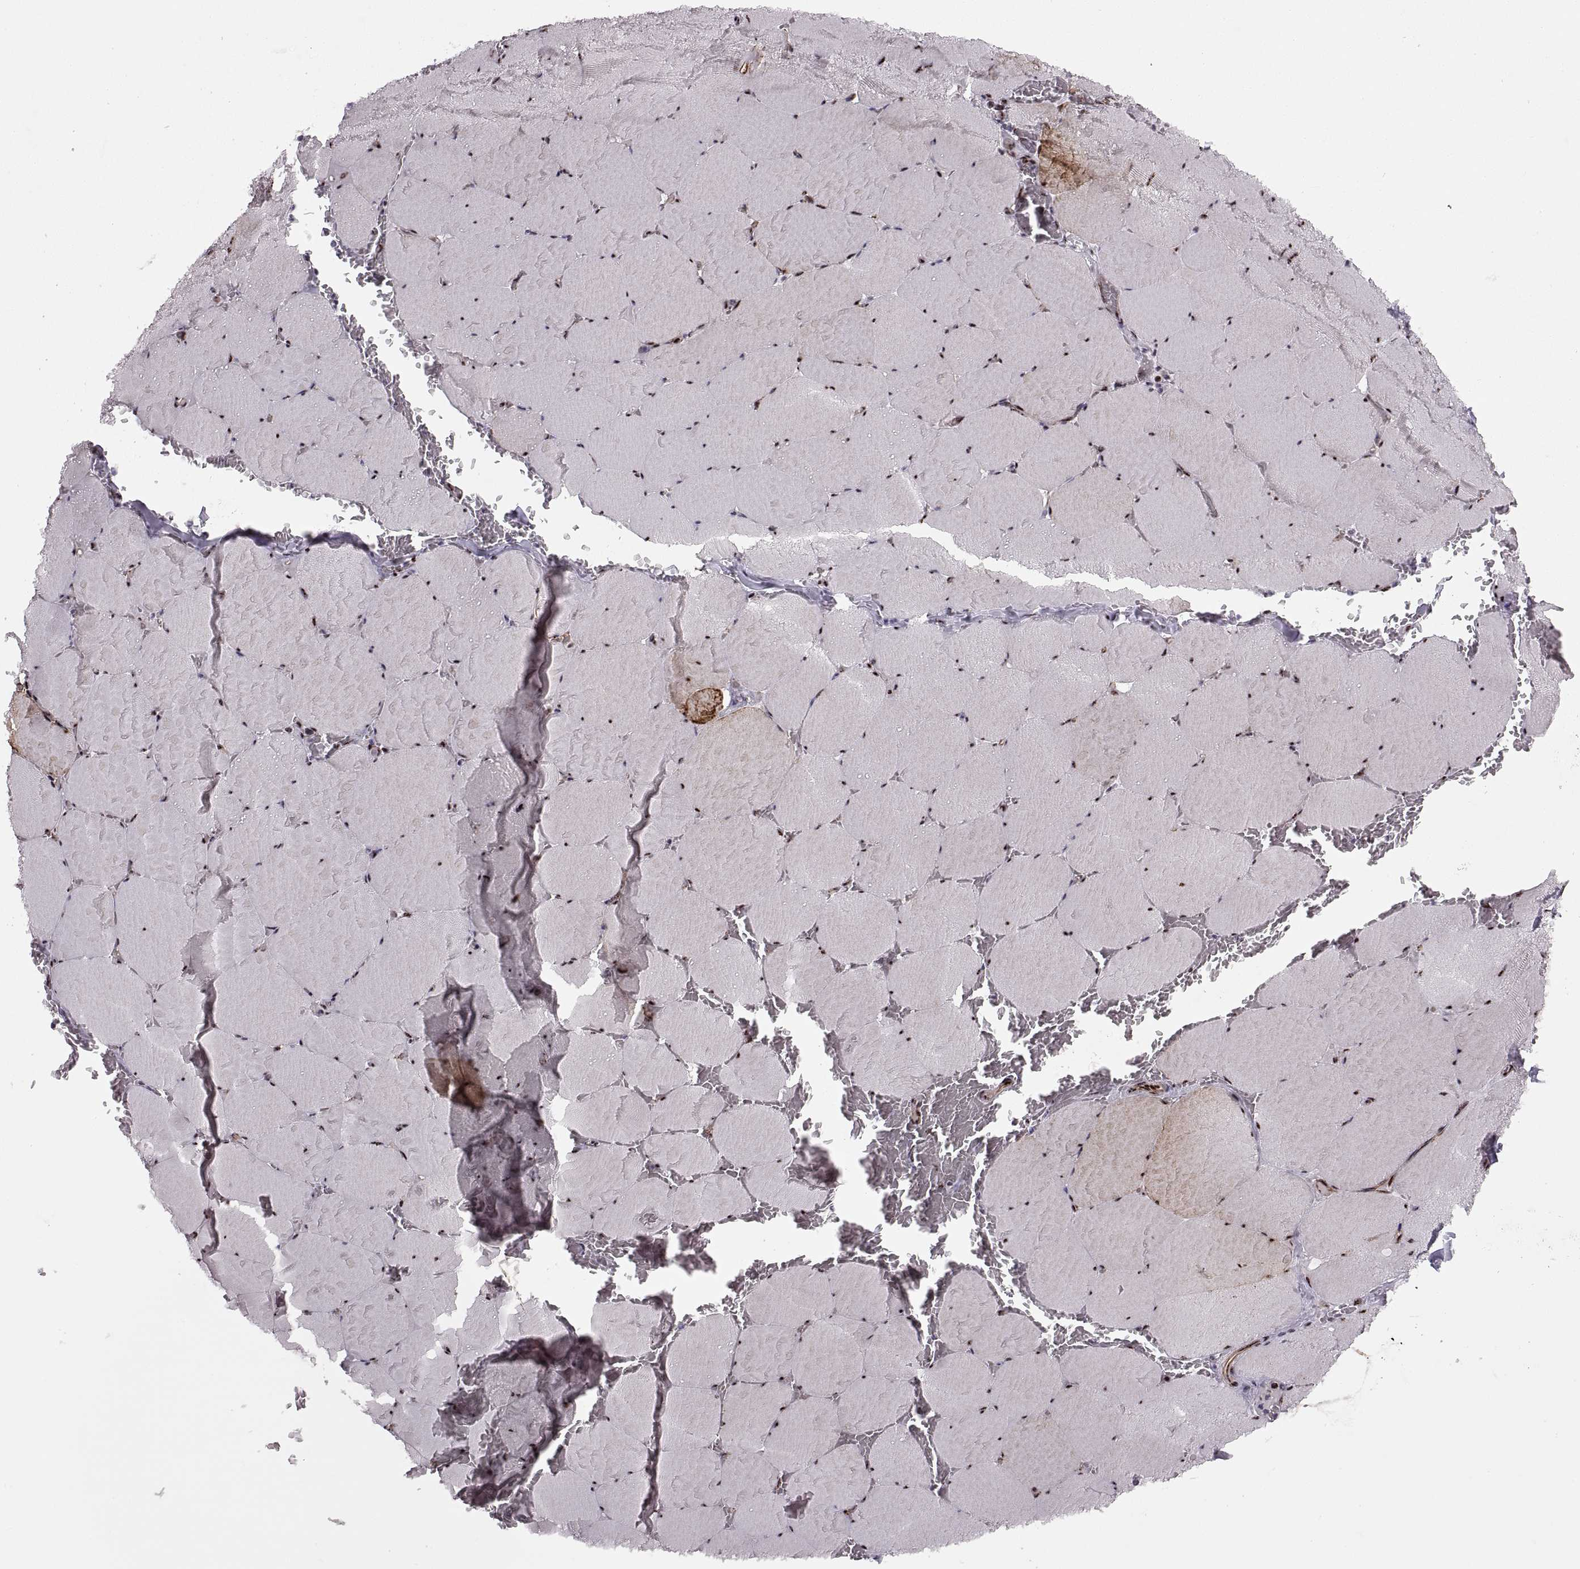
{"staining": {"intensity": "strong", "quantity": ">75%", "location": "nuclear"}, "tissue": "skeletal muscle", "cell_type": "Myocytes", "image_type": "normal", "snomed": [{"axis": "morphology", "description": "Normal tissue, NOS"}, {"axis": "morphology", "description": "Malignant melanoma, Metastatic site"}, {"axis": "topography", "description": "Skeletal muscle"}], "caption": "This is a histology image of IHC staining of unremarkable skeletal muscle, which shows strong expression in the nuclear of myocytes.", "gene": "ZCCHC17", "patient": {"sex": "male", "age": 50}}